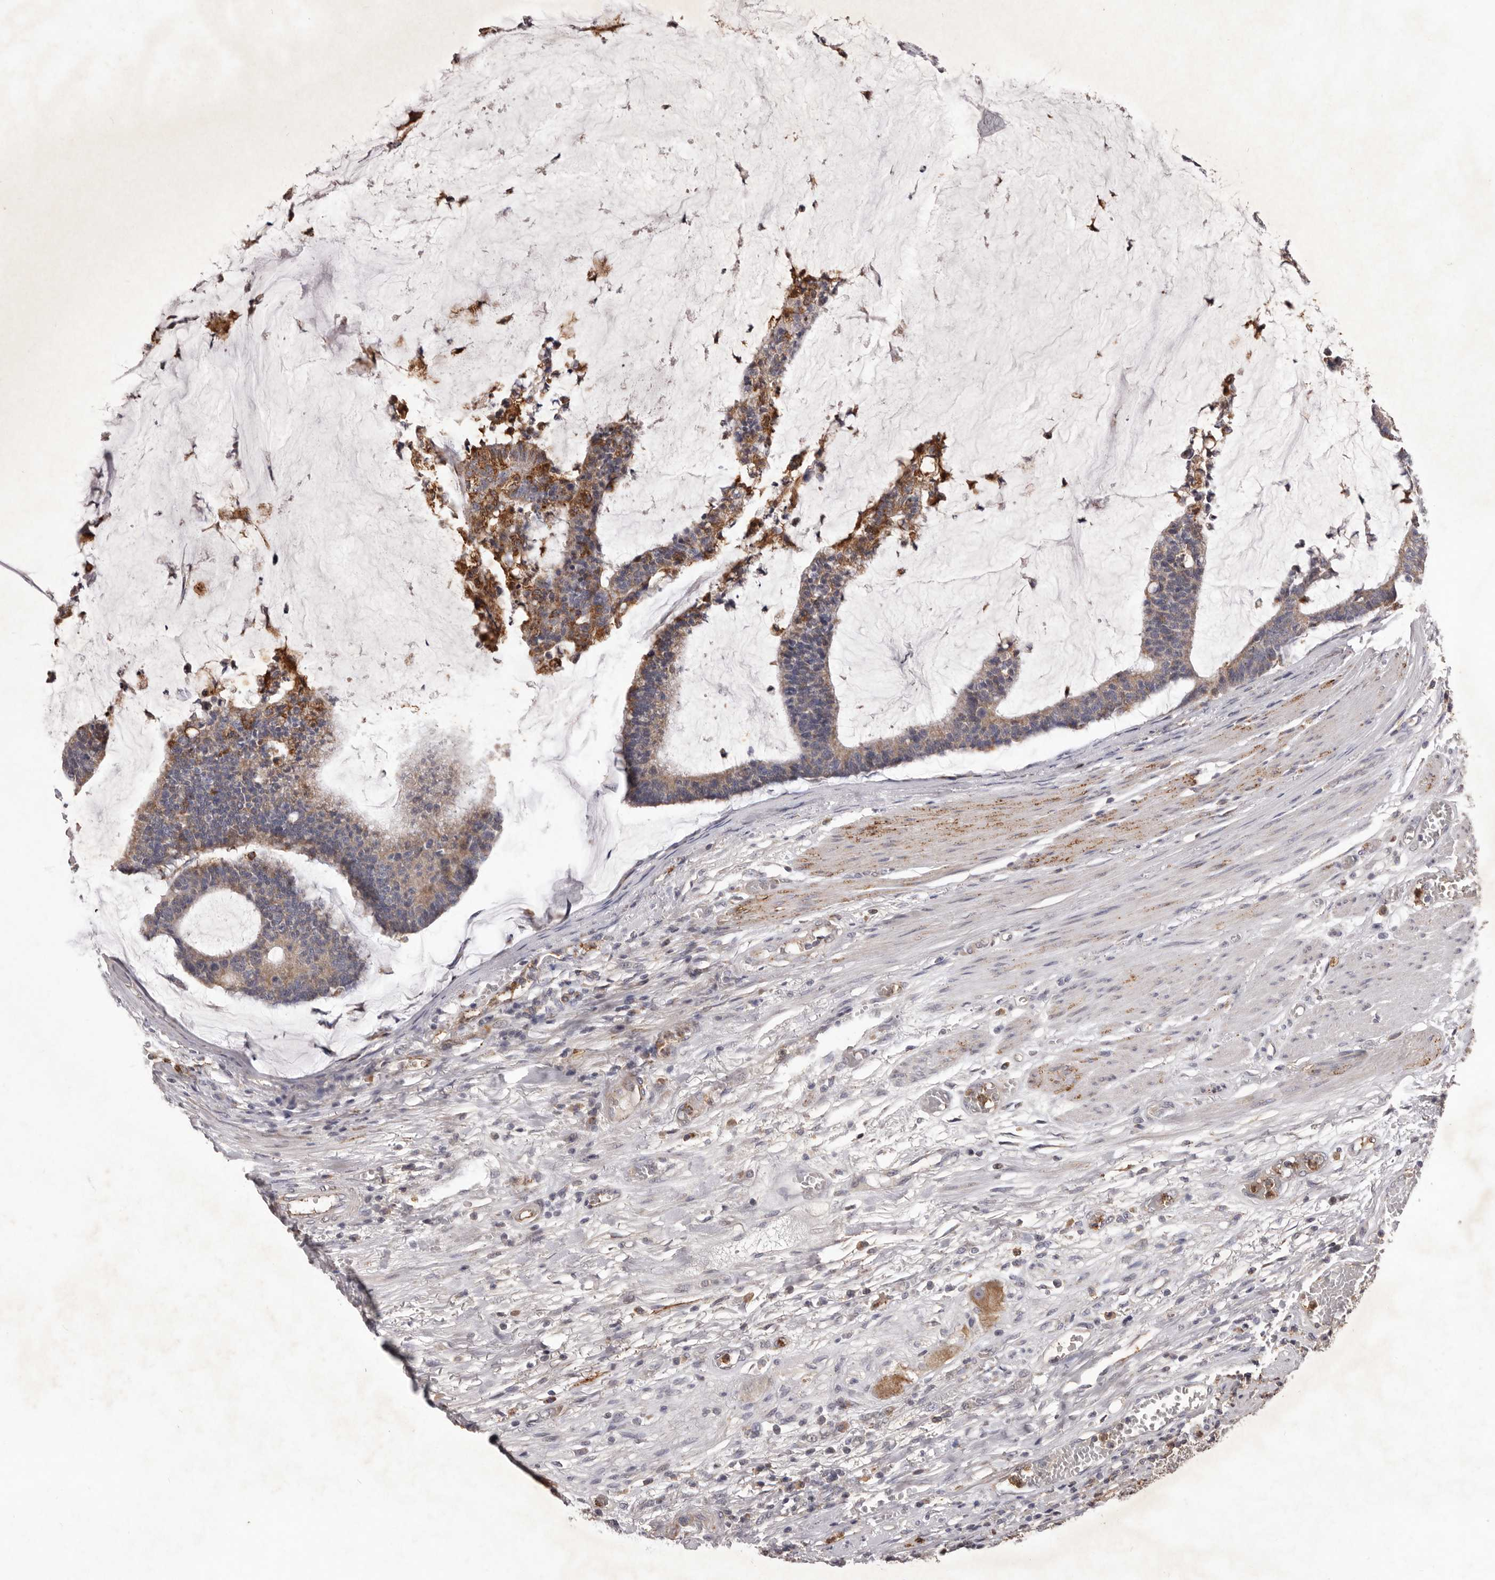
{"staining": {"intensity": "moderate", "quantity": "<25%", "location": "cytoplasmic/membranous"}, "tissue": "colorectal cancer", "cell_type": "Tumor cells", "image_type": "cancer", "snomed": [{"axis": "morphology", "description": "Adenocarcinoma, NOS"}, {"axis": "topography", "description": "Colon"}], "caption": "This photomicrograph reveals IHC staining of human adenocarcinoma (colorectal), with low moderate cytoplasmic/membranous positivity in about <25% of tumor cells.", "gene": "CXCL14", "patient": {"sex": "female", "age": 84}}